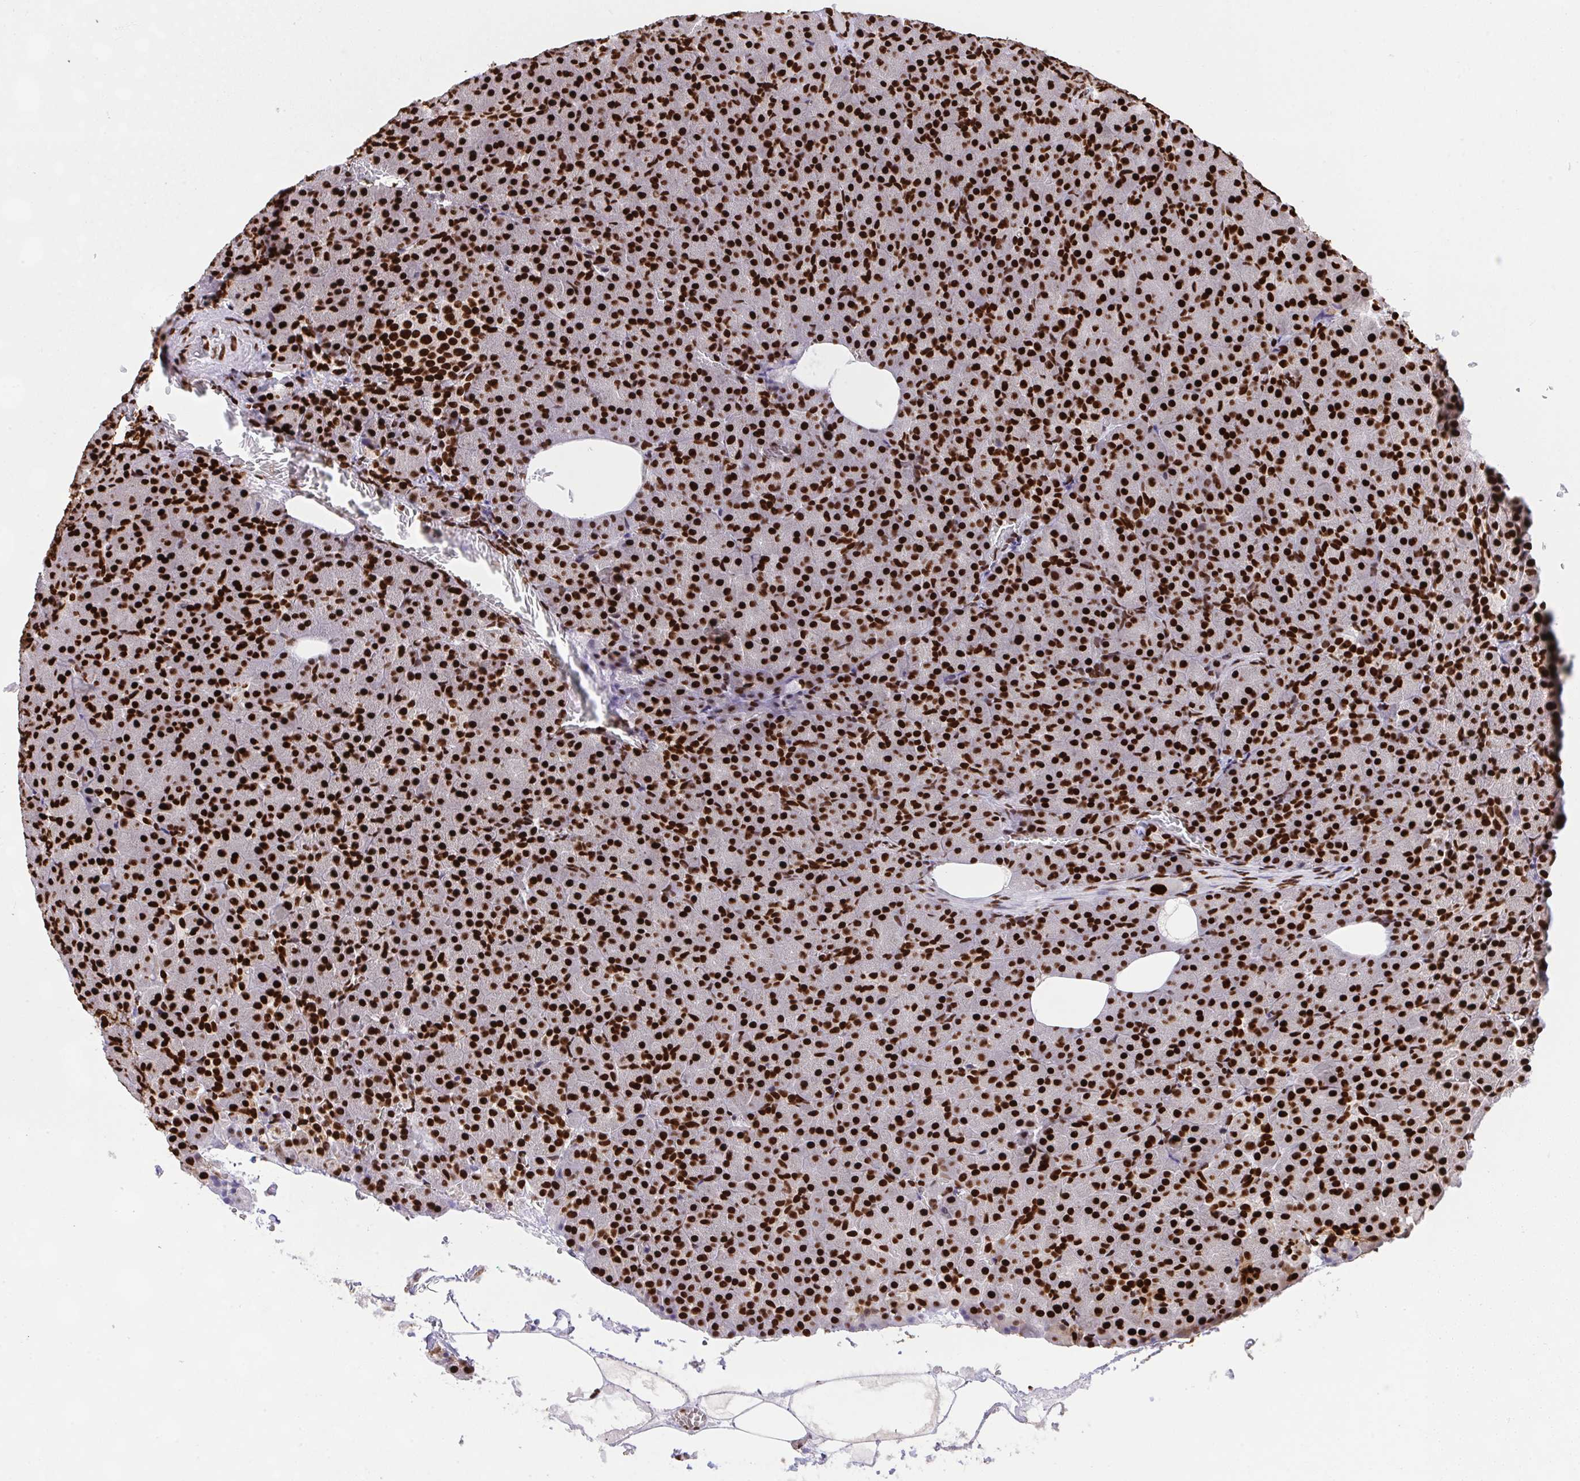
{"staining": {"intensity": "strong", "quantity": ">75%", "location": "nuclear"}, "tissue": "pancreas", "cell_type": "Exocrine glandular cells", "image_type": "normal", "snomed": [{"axis": "morphology", "description": "Normal tissue, NOS"}, {"axis": "topography", "description": "Pancreas"}], "caption": "This is a photomicrograph of IHC staining of benign pancreas, which shows strong positivity in the nuclear of exocrine glandular cells.", "gene": "HNRNPL", "patient": {"sex": "female", "age": 74}}